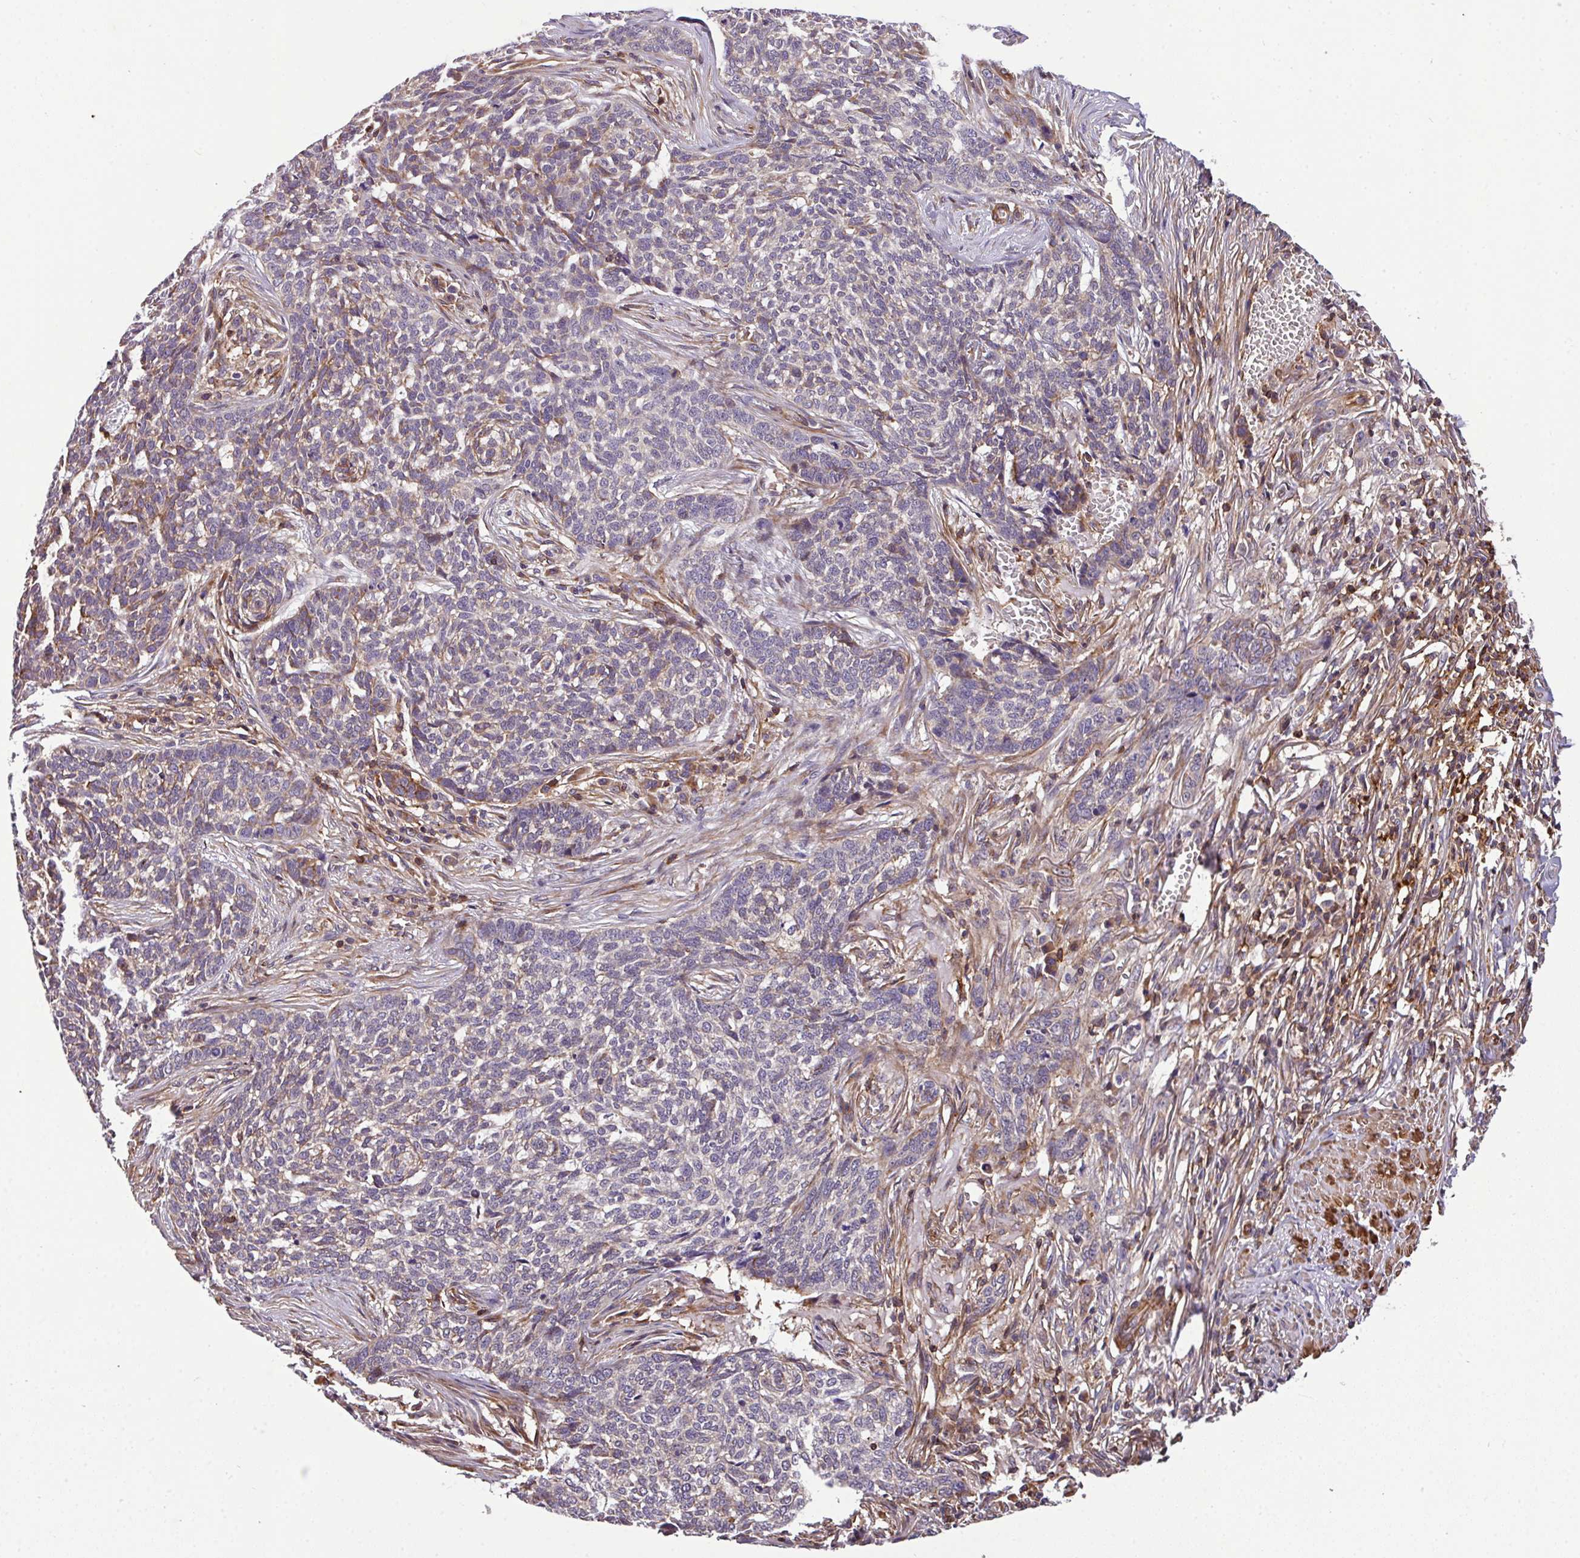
{"staining": {"intensity": "moderate", "quantity": "<25%", "location": "cytoplasmic/membranous"}, "tissue": "skin cancer", "cell_type": "Tumor cells", "image_type": "cancer", "snomed": [{"axis": "morphology", "description": "Basal cell carcinoma"}, {"axis": "topography", "description": "Skin"}], "caption": "Immunohistochemistry staining of skin cancer (basal cell carcinoma), which demonstrates low levels of moderate cytoplasmic/membranous staining in about <25% of tumor cells indicating moderate cytoplasmic/membranous protein staining. The staining was performed using DAB (3,3'-diaminobenzidine) (brown) for protein detection and nuclei were counterstained in hematoxylin (blue).", "gene": "CASS4", "patient": {"sex": "male", "age": 85}}